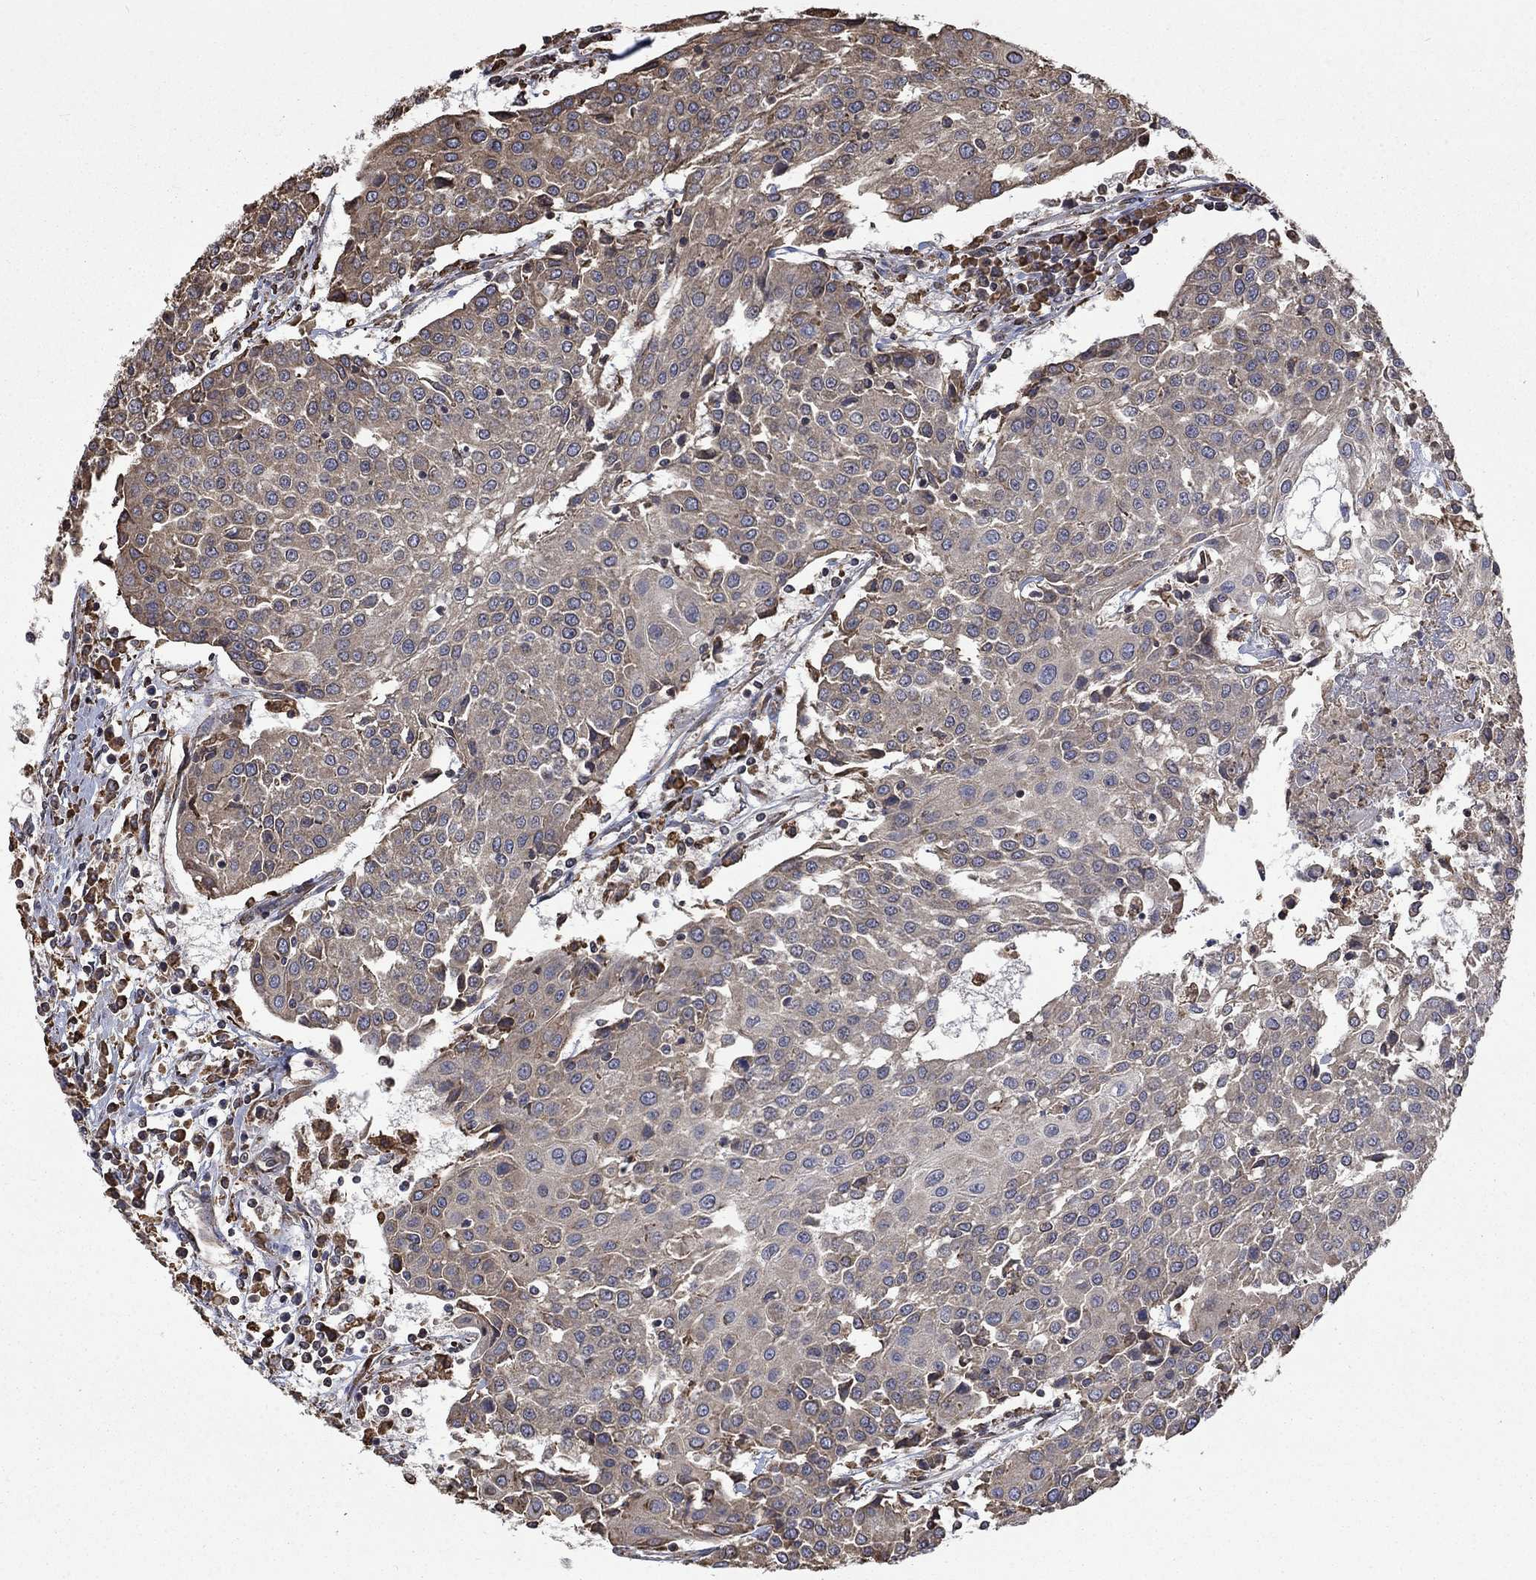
{"staining": {"intensity": "weak", "quantity": "25%-75%", "location": "cytoplasmic/membranous"}, "tissue": "urothelial cancer", "cell_type": "Tumor cells", "image_type": "cancer", "snomed": [{"axis": "morphology", "description": "Urothelial carcinoma, High grade"}, {"axis": "topography", "description": "Urinary bladder"}], "caption": "Human urothelial cancer stained with a brown dye shows weak cytoplasmic/membranous positive staining in approximately 25%-75% of tumor cells.", "gene": "ESRRA", "patient": {"sex": "female", "age": 85}}